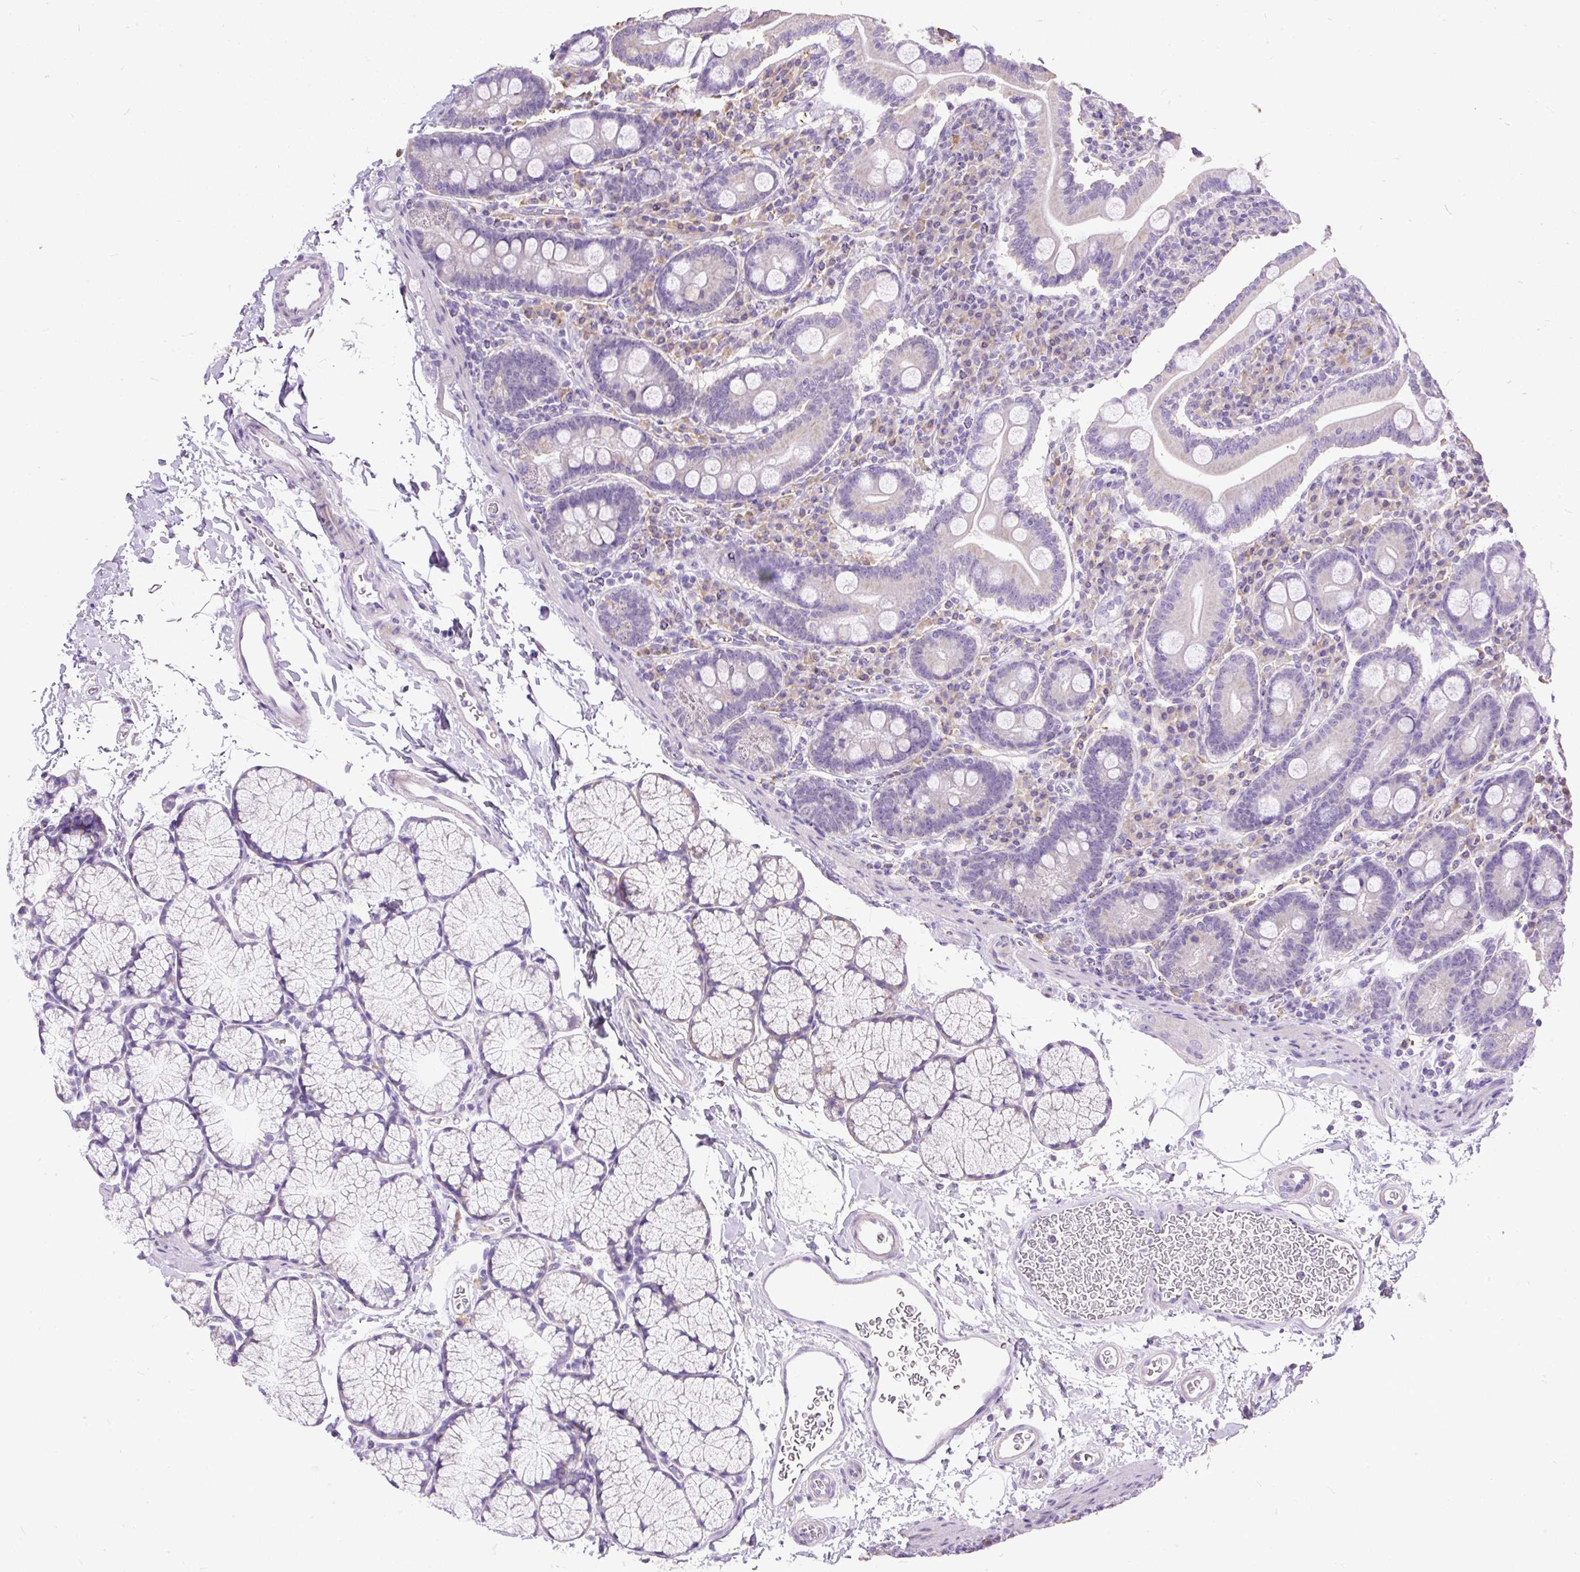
{"staining": {"intensity": "negative", "quantity": "none", "location": "none"}, "tissue": "duodenum", "cell_type": "Glandular cells", "image_type": "normal", "snomed": [{"axis": "morphology", "description": "Normal tissue, NOS"}, {"axis": "topography", "description": "Duodenum"}], "caption": "Glandular cells show no significant protein staining in normal duodenum.", "gene": "GBX1", "patient": {"sex": "male", "age": 35}}